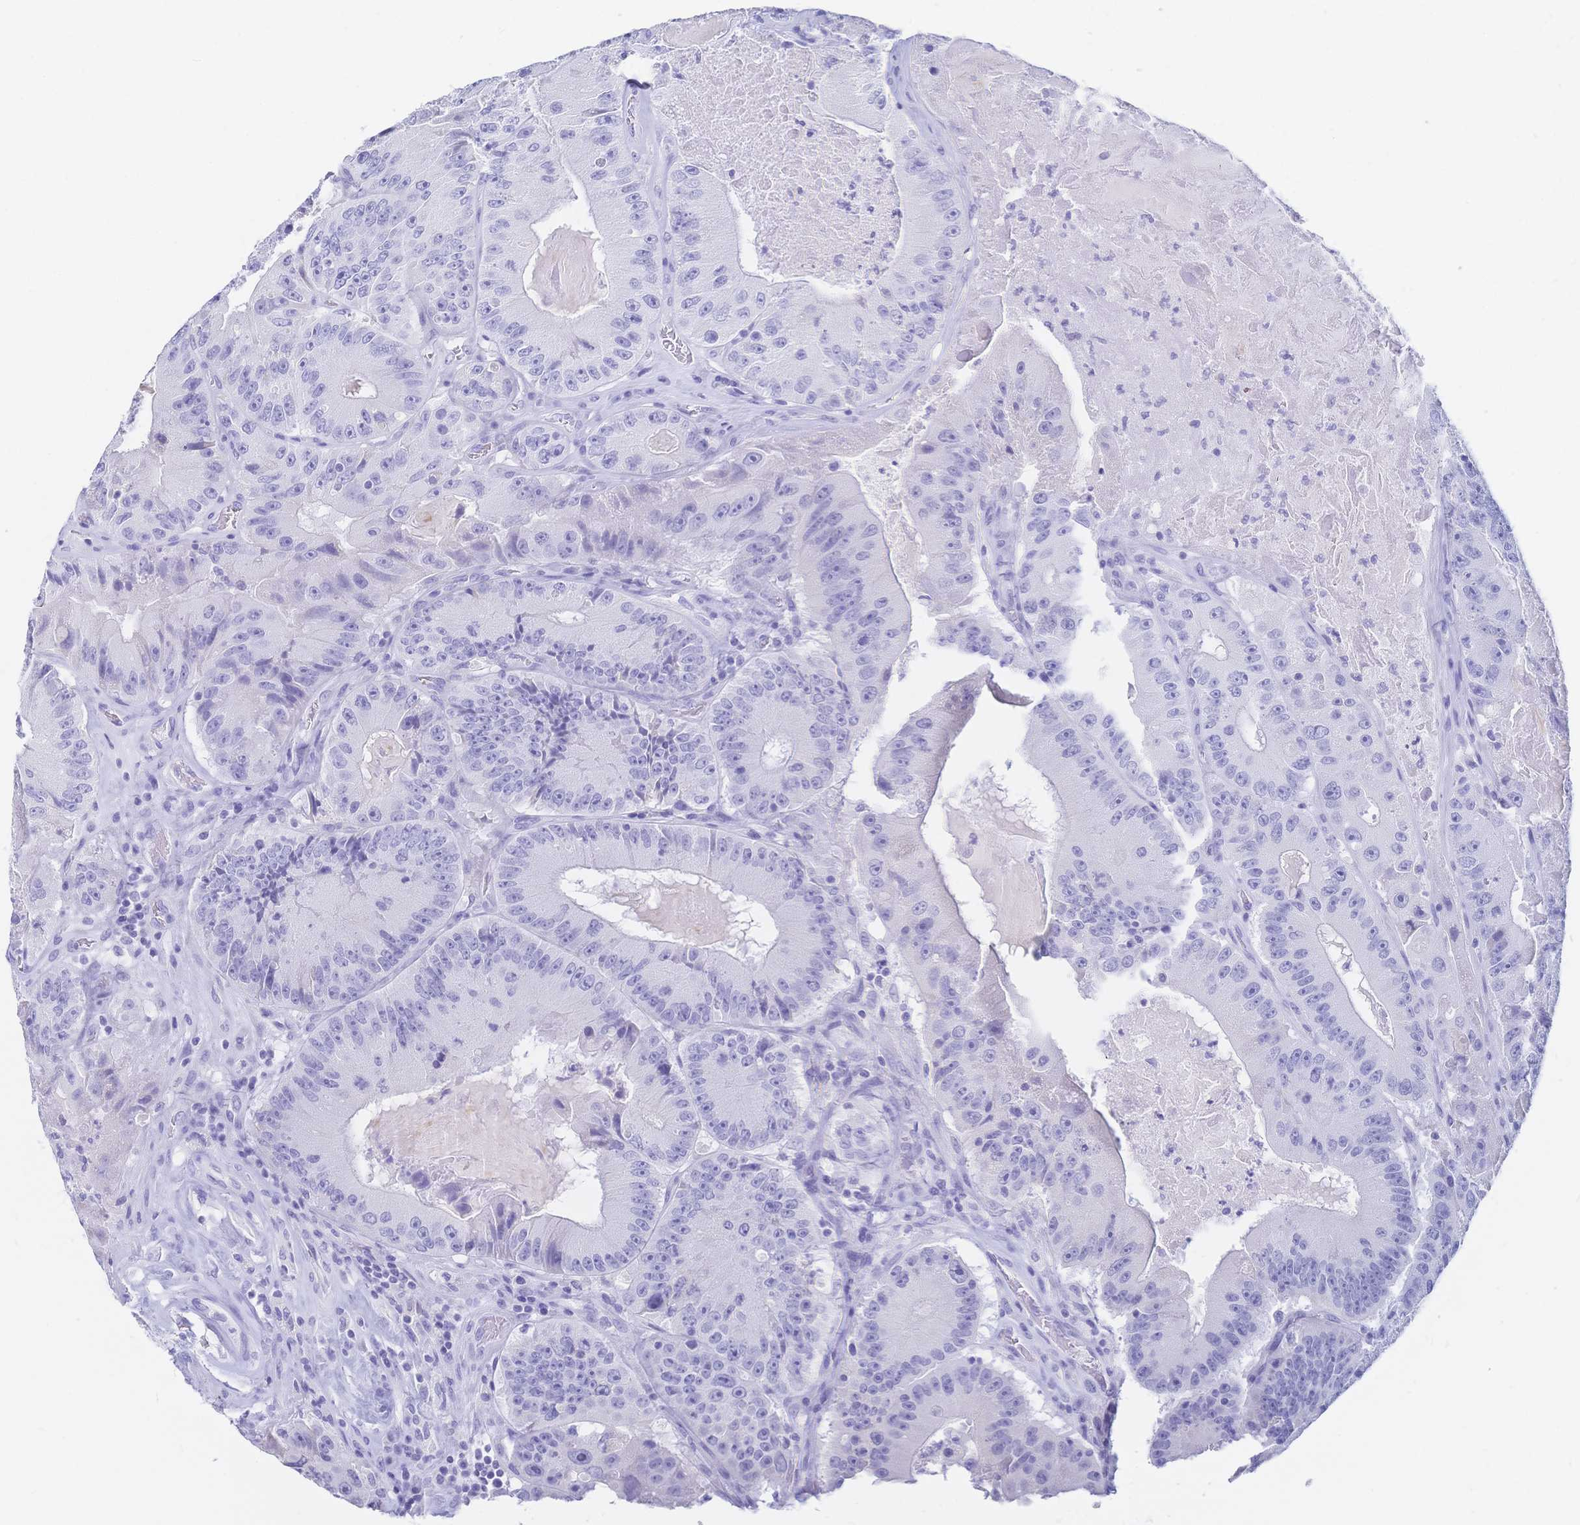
{"staining": {"intensity": "negative", "quantity": "none", "location": "none"}, "tissue": "colorectal cancer", "cell_type": "Tumor cells", "image_type": "cancer", "snomed": [{"axis": "morphology", "description": "Adenocarcinoma, NOS"}, {"axis": "topography", "description": "Colon"}], "caption": "Immunohistochemistry (IHC) of human adenocarcinoma (colorectal) shows no positivity in tumor cells.", "gene": "MEP1B", "patient": {"sex": "female", "age": 86}}